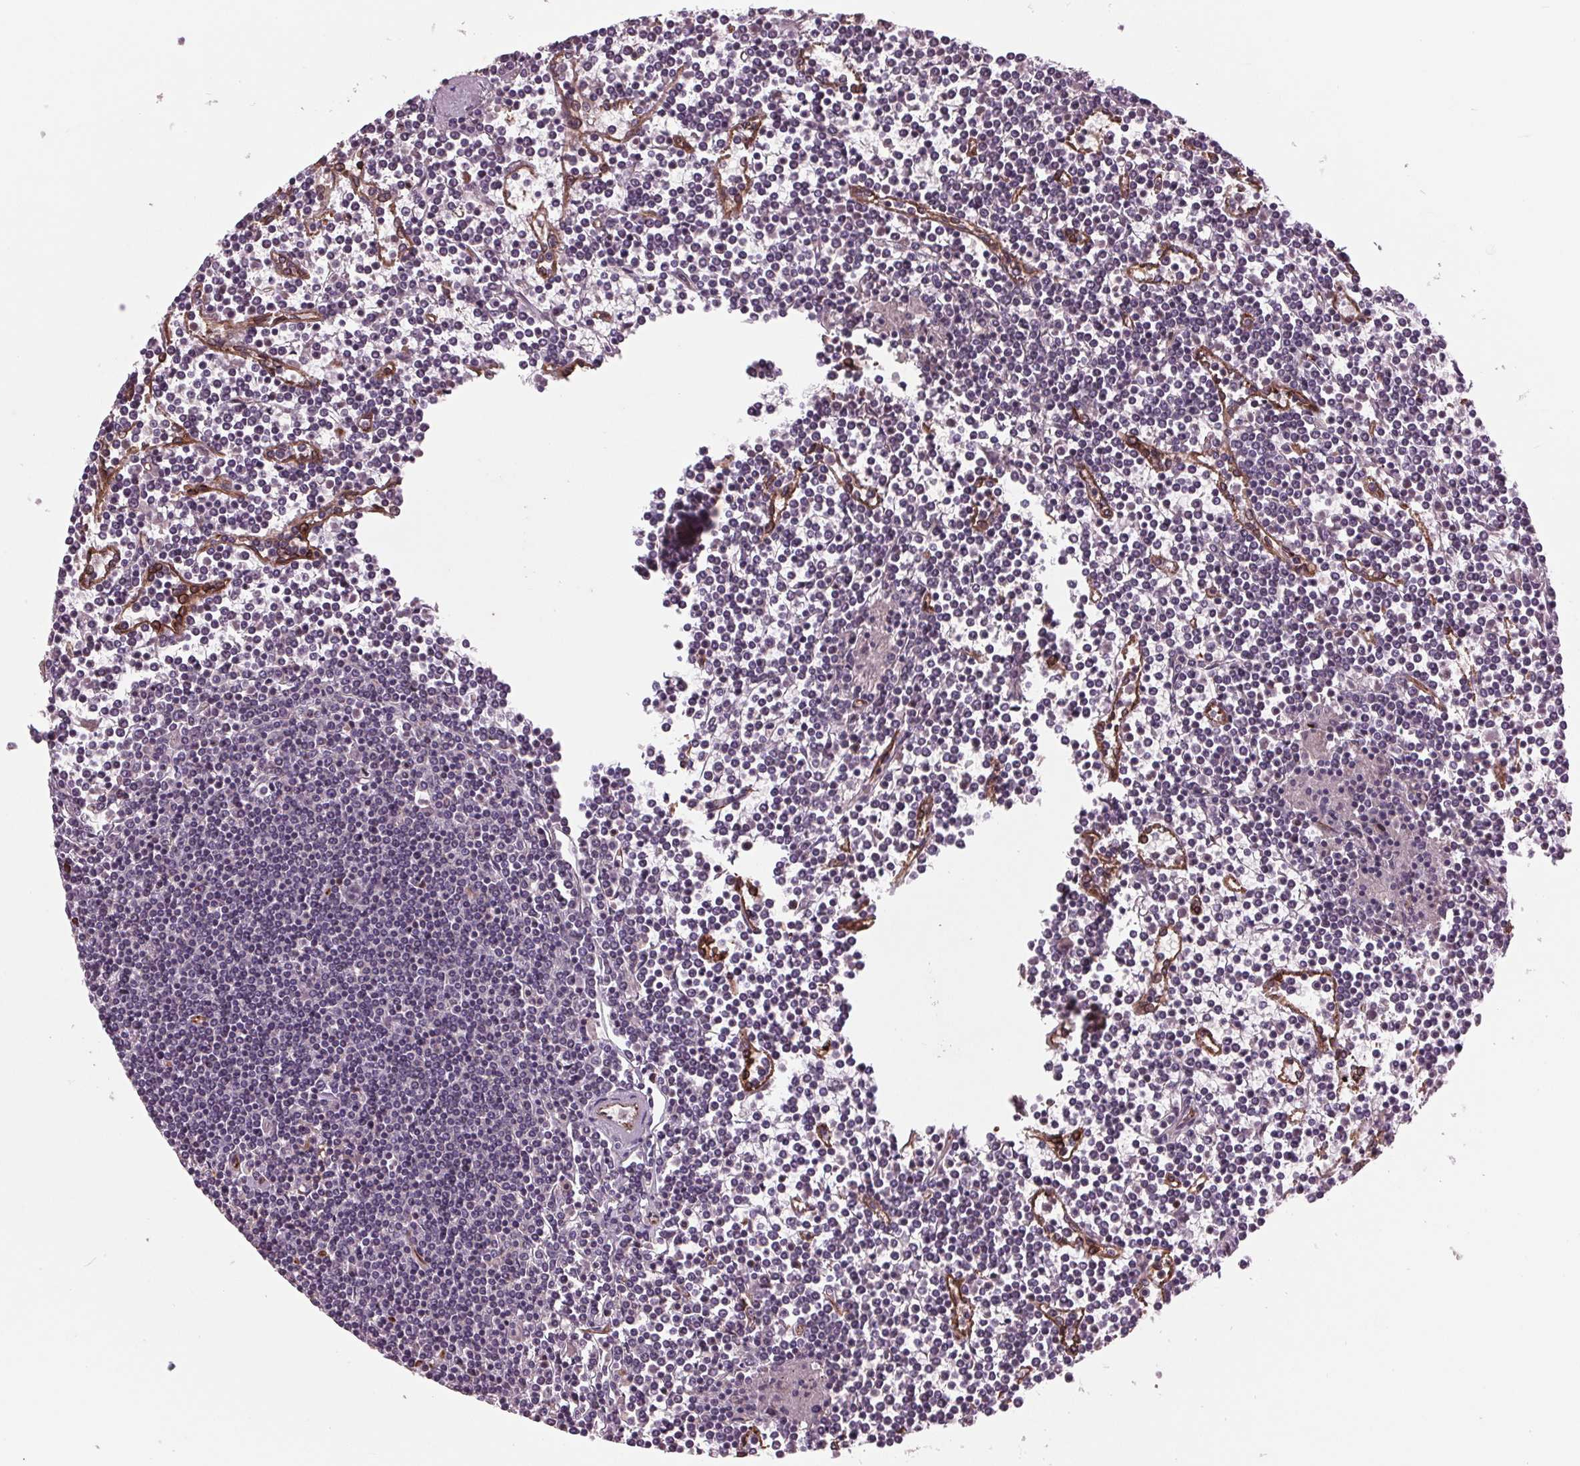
{"staining": {"intensity": "negative", "quantity": "none", "location": "none"}, "tissue": "lymphoma", "cell_type": "Tumor cells", "image_type": "cancer", "snomed": [{"axis": "morphology", "description": "Malignant lymphoma, non-Hodgkin's type, Low grade"}, {"axis": "topography", "description": "Spleen"}], "caption": "Immunohistochemical staining of human low-grade malignant lymphoma, non-Hodgkin's type demonstrates no significant expression in tumor cells.", "gene": "MAPK8", "patient": {"sex": "female", "age": 19}}